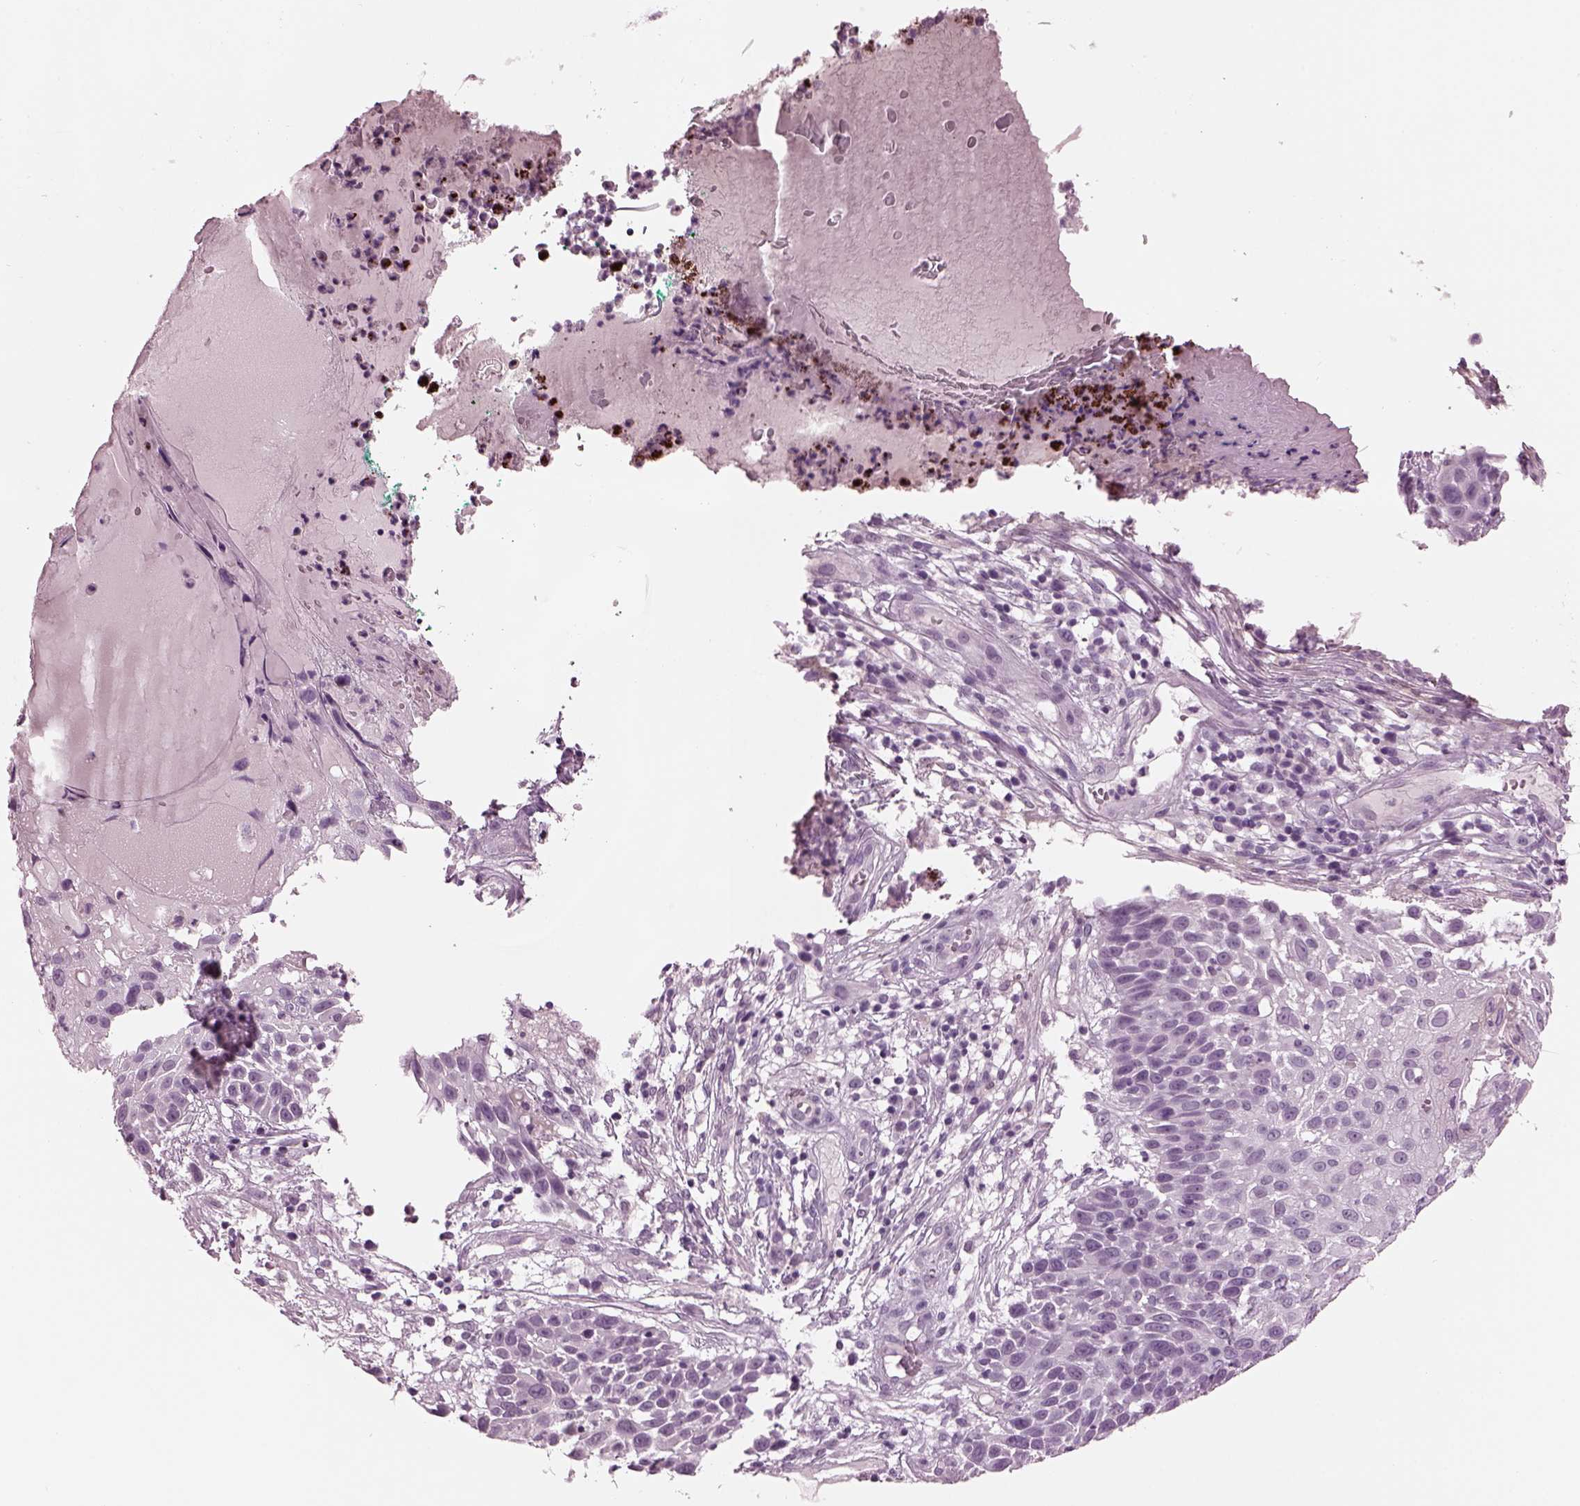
{"staining": {"intensity": "negative", "quantity": "none", "location": "none"}, "tissue": "skin cancer", "cell_type": "Tumor cells", "image_type": "cancer", "snomed": [{"axis": "morphology", "description": "Squamous cell carcinoma, NOS"}, {"axis": "topography", "description": "Skin"}], "caption": "Immunohistochemistry (IHC) photomicrograph of human skin cancer stained for a protein (brown), which displays no positivity in tumor cells.", "gene": "SLC6A17", "patient": {"sex": "male", "age": 92}}